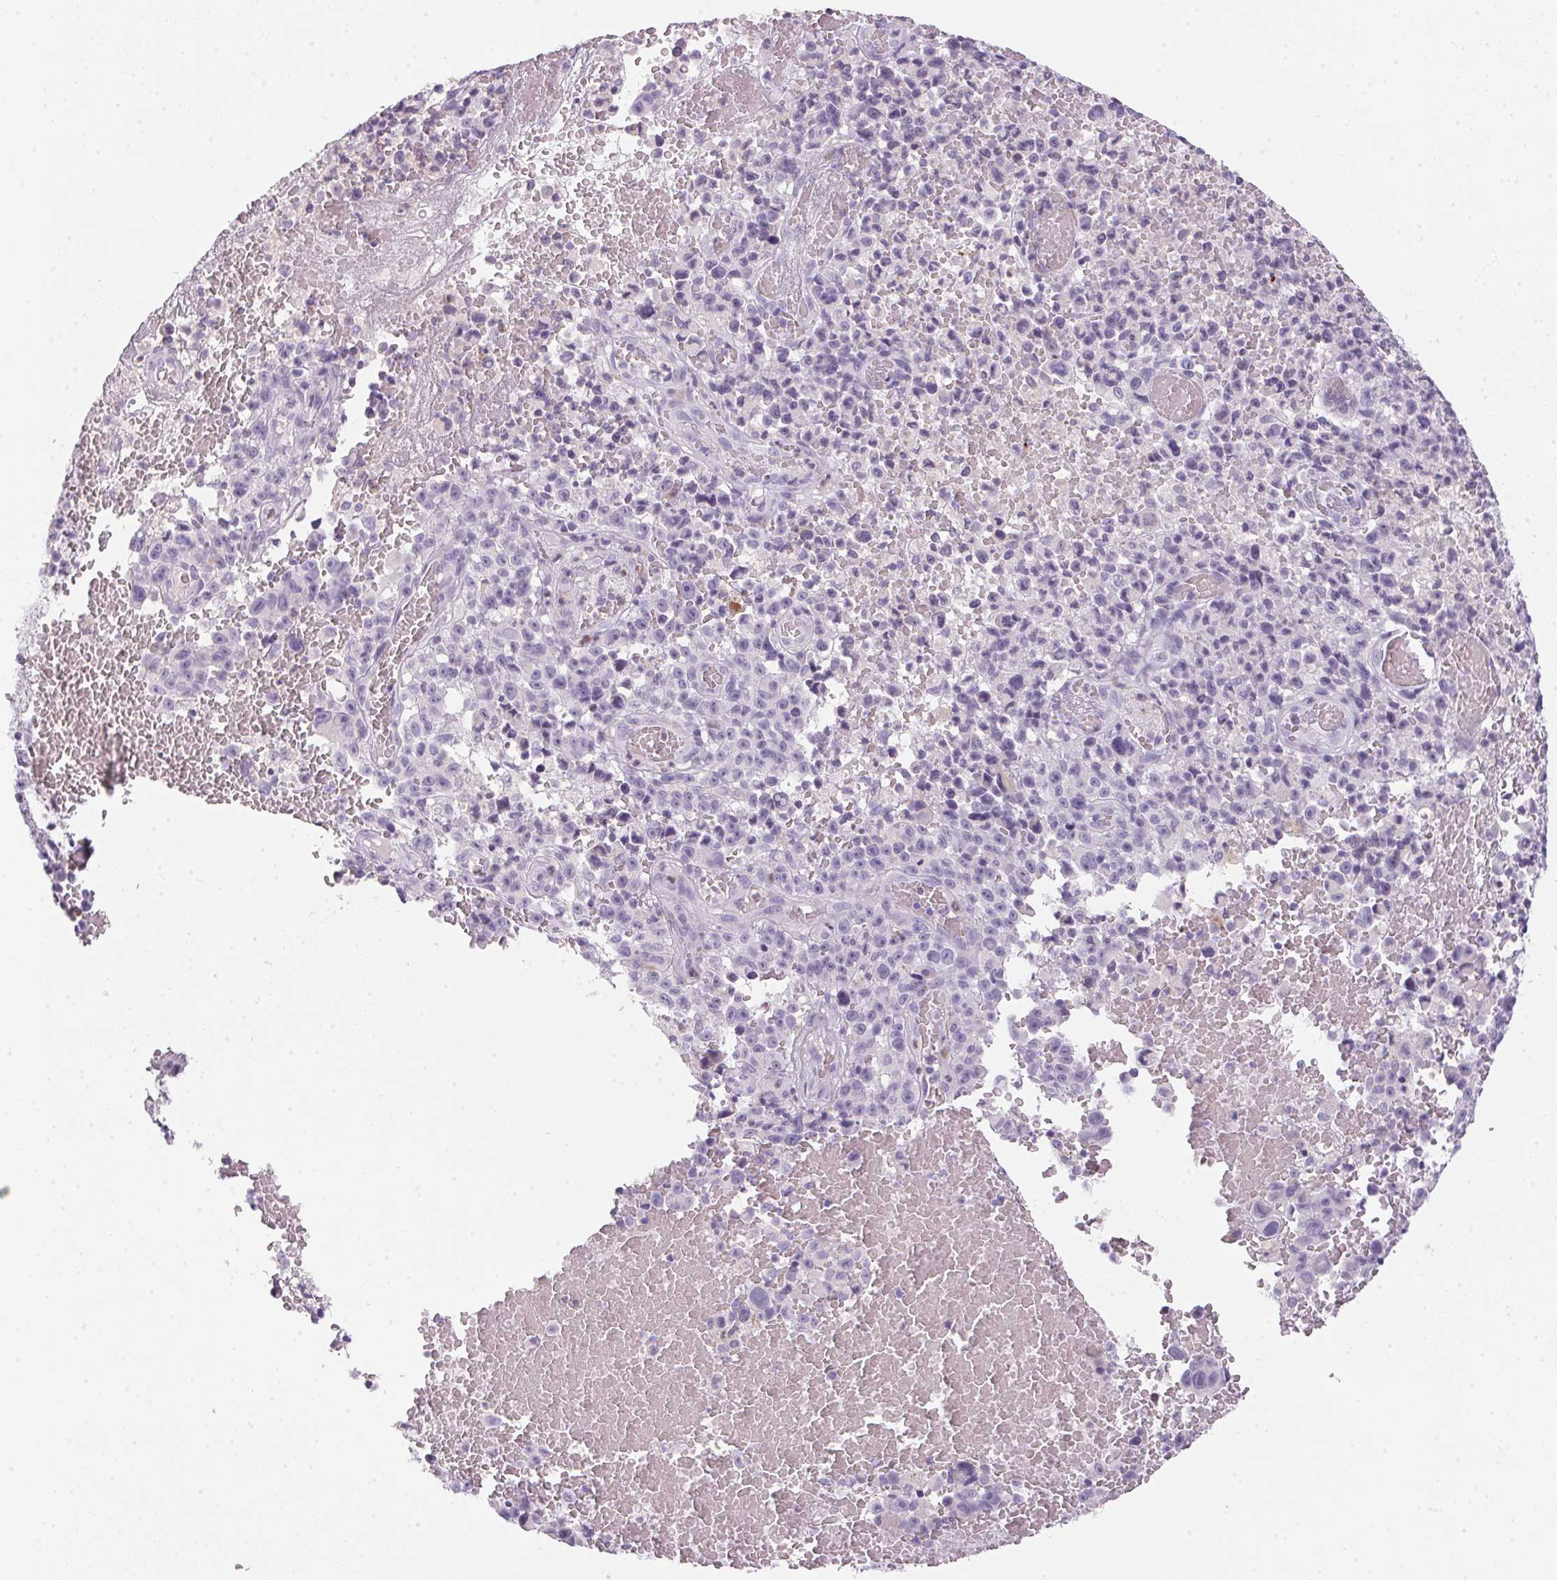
{"staining": {"intensity": "negative", "quantity": "none", "location": "none"}, "tissue": "melanoma", "cell_type": "Tumor cells", "image_type": "cancer", "snomed": [{"axis": "morphology", "description": "Malignant melanoma, NOS"}, {"axis": "topography", "description": "Skin"}], "caption": "The immunohistochemistry histopathology image has no significant staining in tumor cells of malignant melanoma tissue. The staining was performed using DAB (3,3'-diaminobenzidine) to visualize the protein expression in brown, while the nuclei were stained in blue with hematoxylin (Magnification: 20x).", "gene": "ECPAS", "patient": {"sex": "female", "age": 82}}